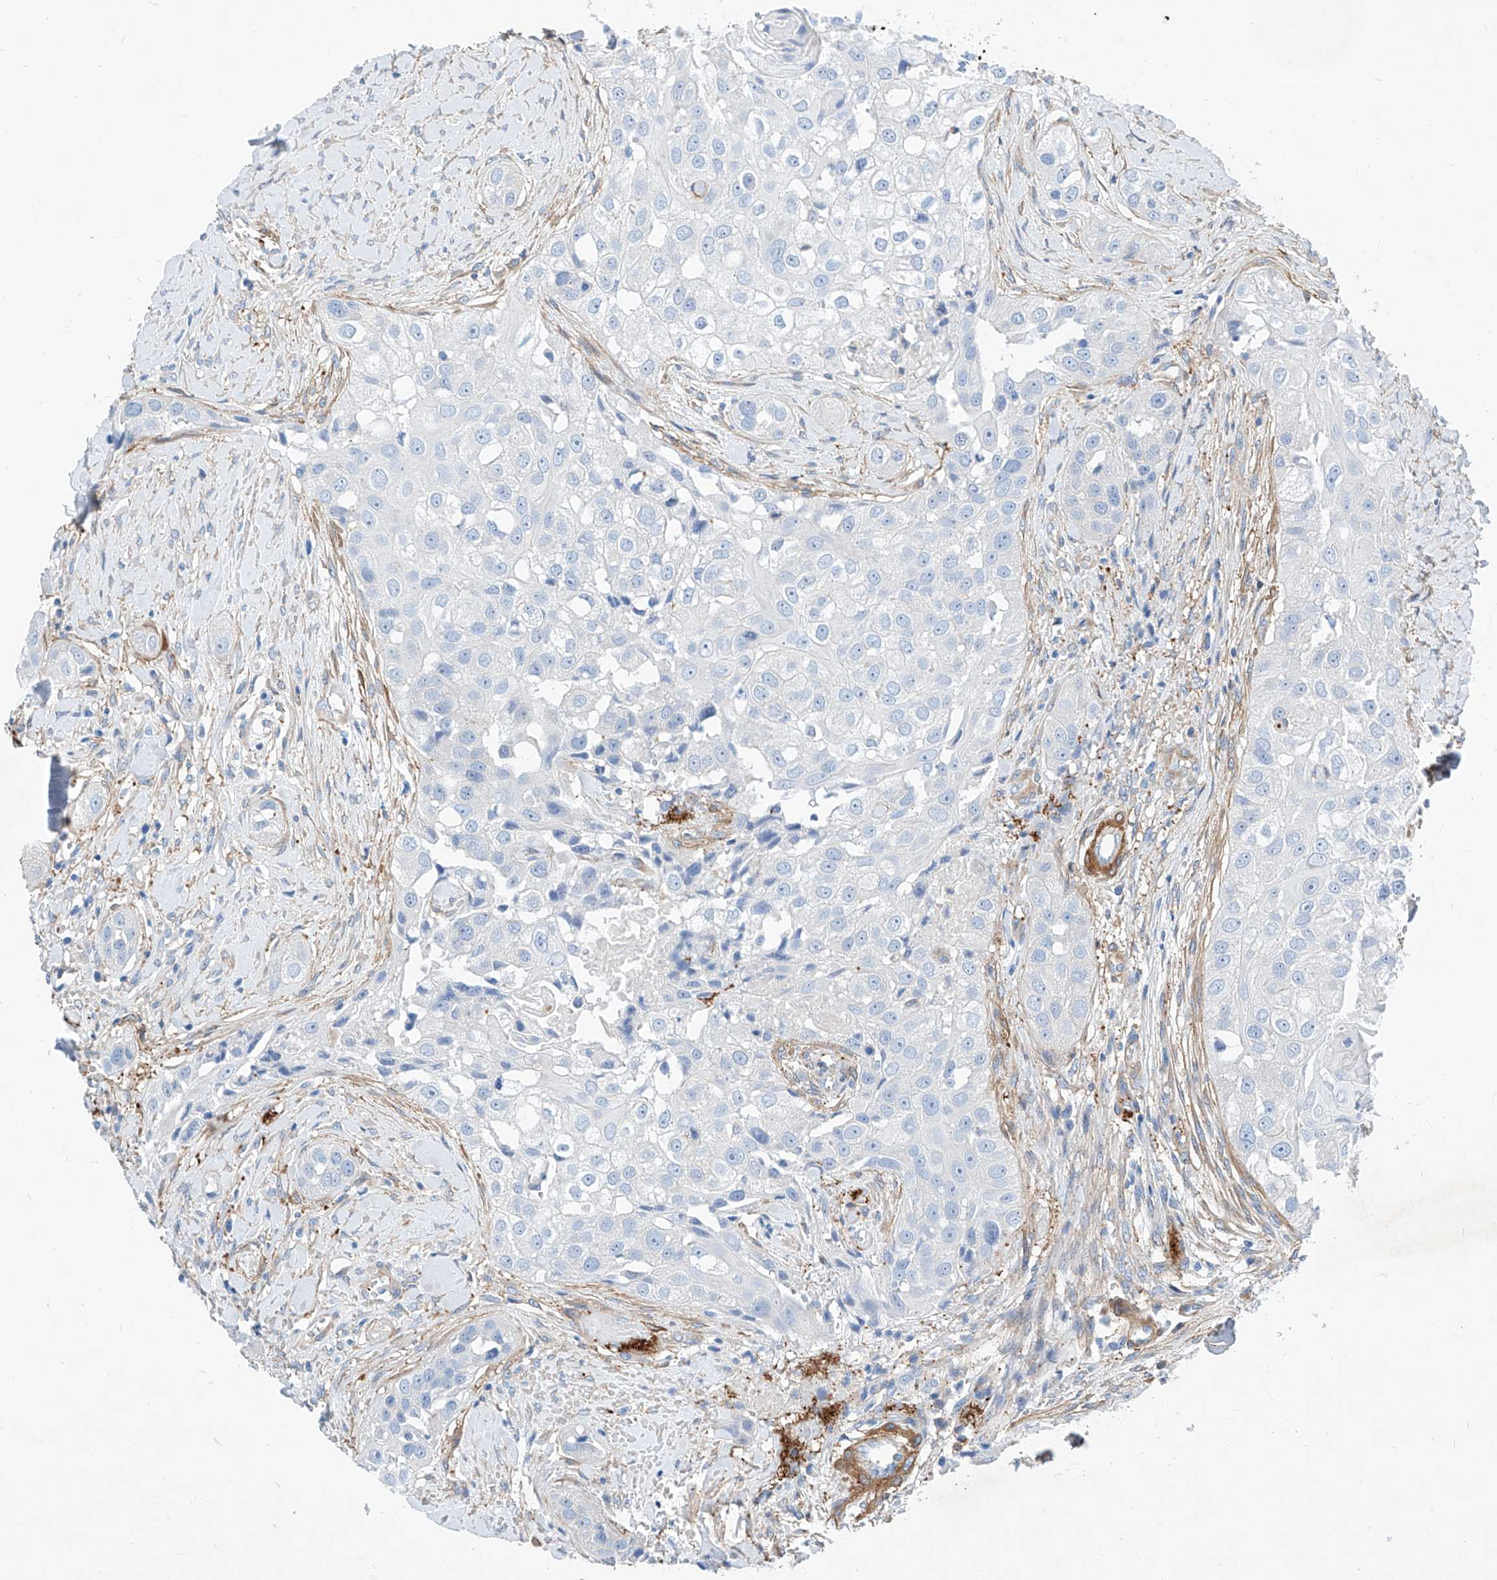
{"staining": {"intensity": "negative", "quantity": "none", "location": "none"}, "tissue": "head and neck cancer", "cell_type": "Tumor cells", "image_type": "cancer", "snomed": [{"axis": "morphology", "description": "Normal tissue, NOS"}, {"axis": "morphology", "description": "Squamous cell carcinoma, NOS"}, {"axis": "topography", "description": "Skeletal muscle"}, {"axis": "topography", "description": "Head-Neck"}], "caption": "This is an immunohistochemistry (IHC) image of head and neck cancer (squamous cell carcinoma). There is no expression in tumor cells.", "gene": "TAS2R60", "patient": {"sex": "male", "age": 51}}